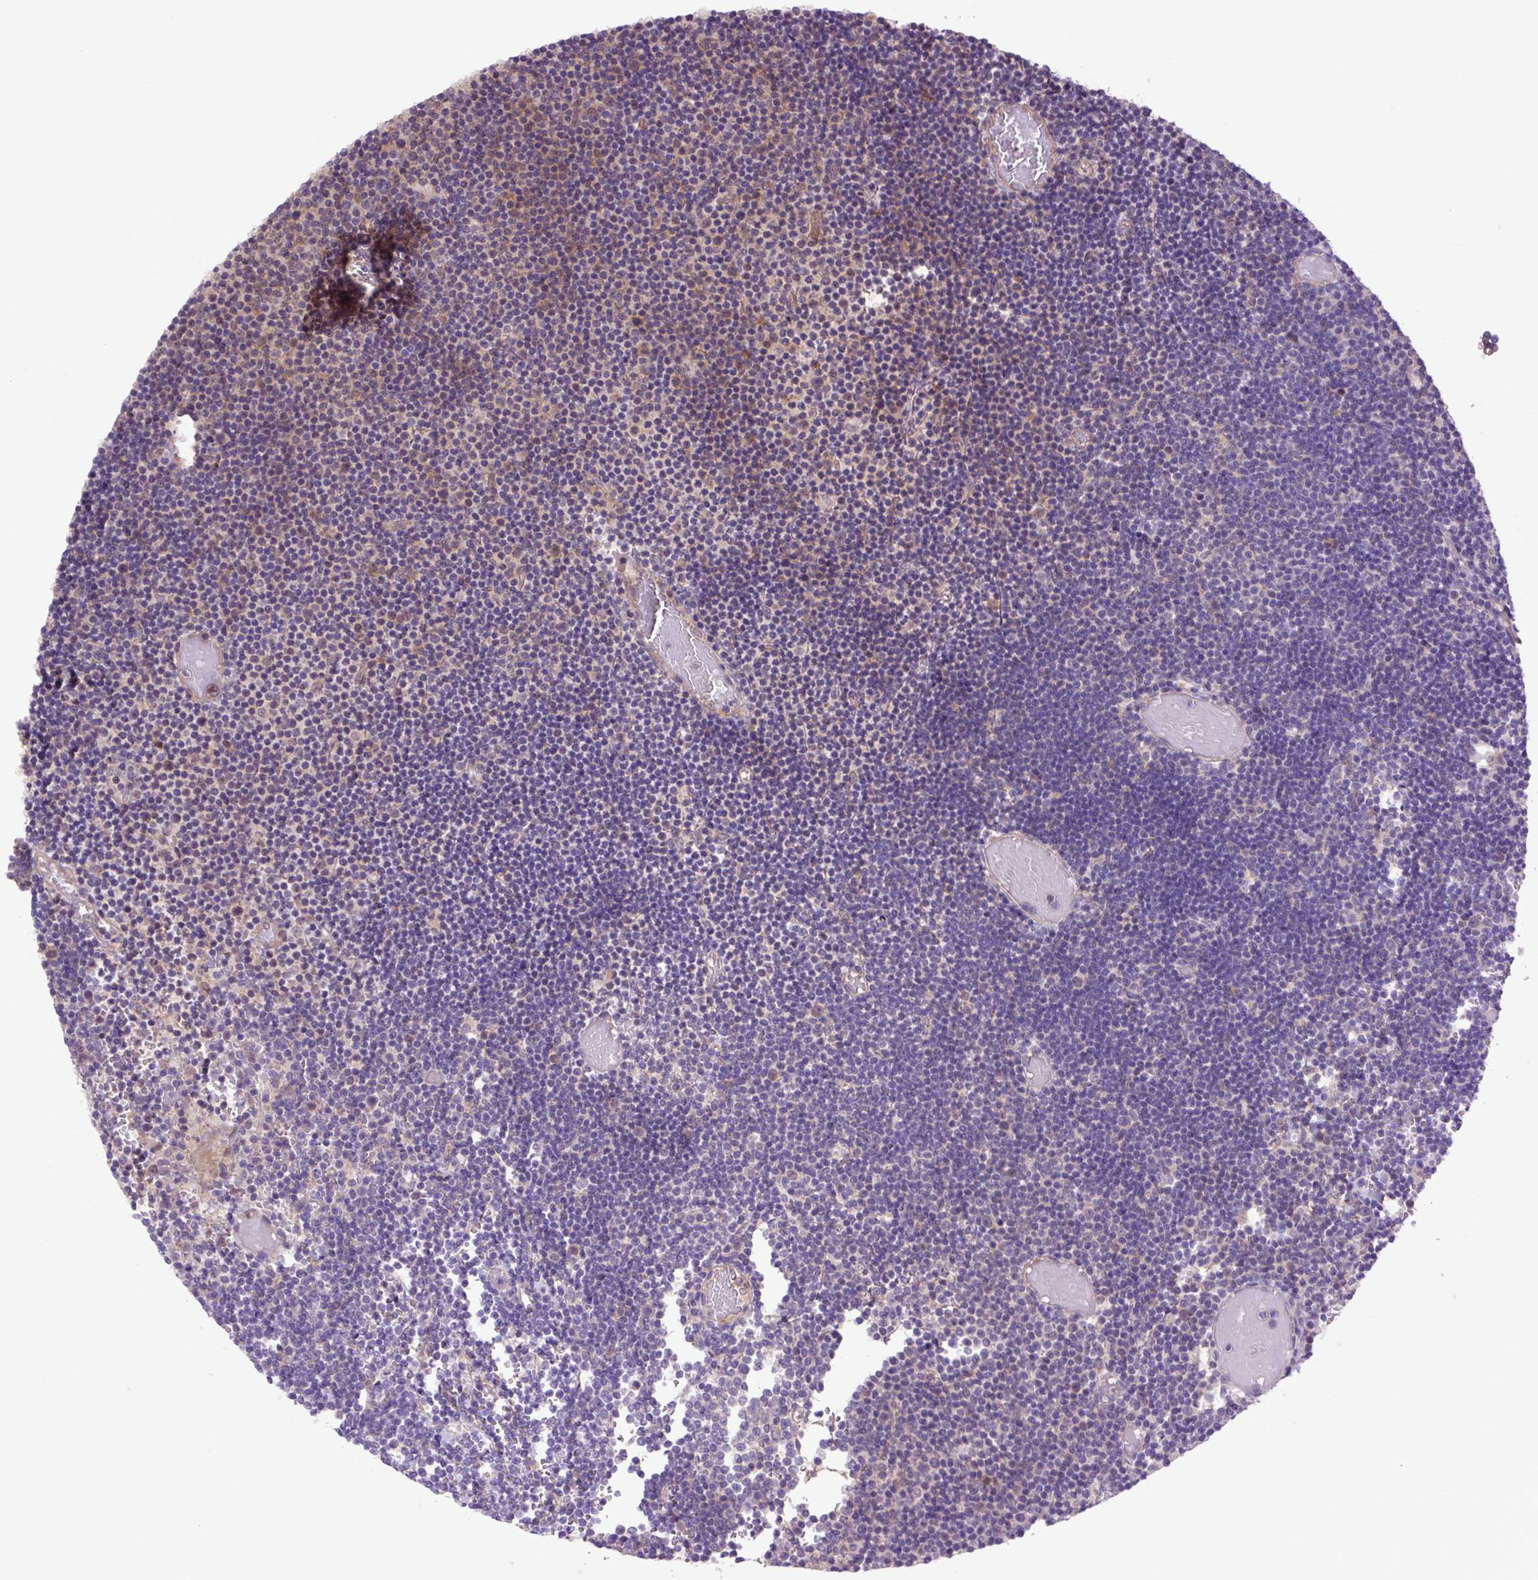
{"staining": {"intensity": "moderate", "quantity": ">75%", "location": "cytoplasmic/membranous"}, "tissue": "lymphoma", "cell_type": "Tumor cells", "image_type": "cancer", "snomed": [{"axis": "morphology", "description": "Malignant lymphoma, non-Hodgkin's type, Low grade"}, {"axis": "topography", "description": "Brain"}], "caption": "The micrograph demonstrates immunohistochemical staining of malignant lymphoma, non-Hodgkin's type (low-grade). There is moderate cytoplasmic/membranous positivity is seen in approximately >75% of tumor cells.", "gene": "HSPBP1", "patient": {"sex": "female", "age": 66}}